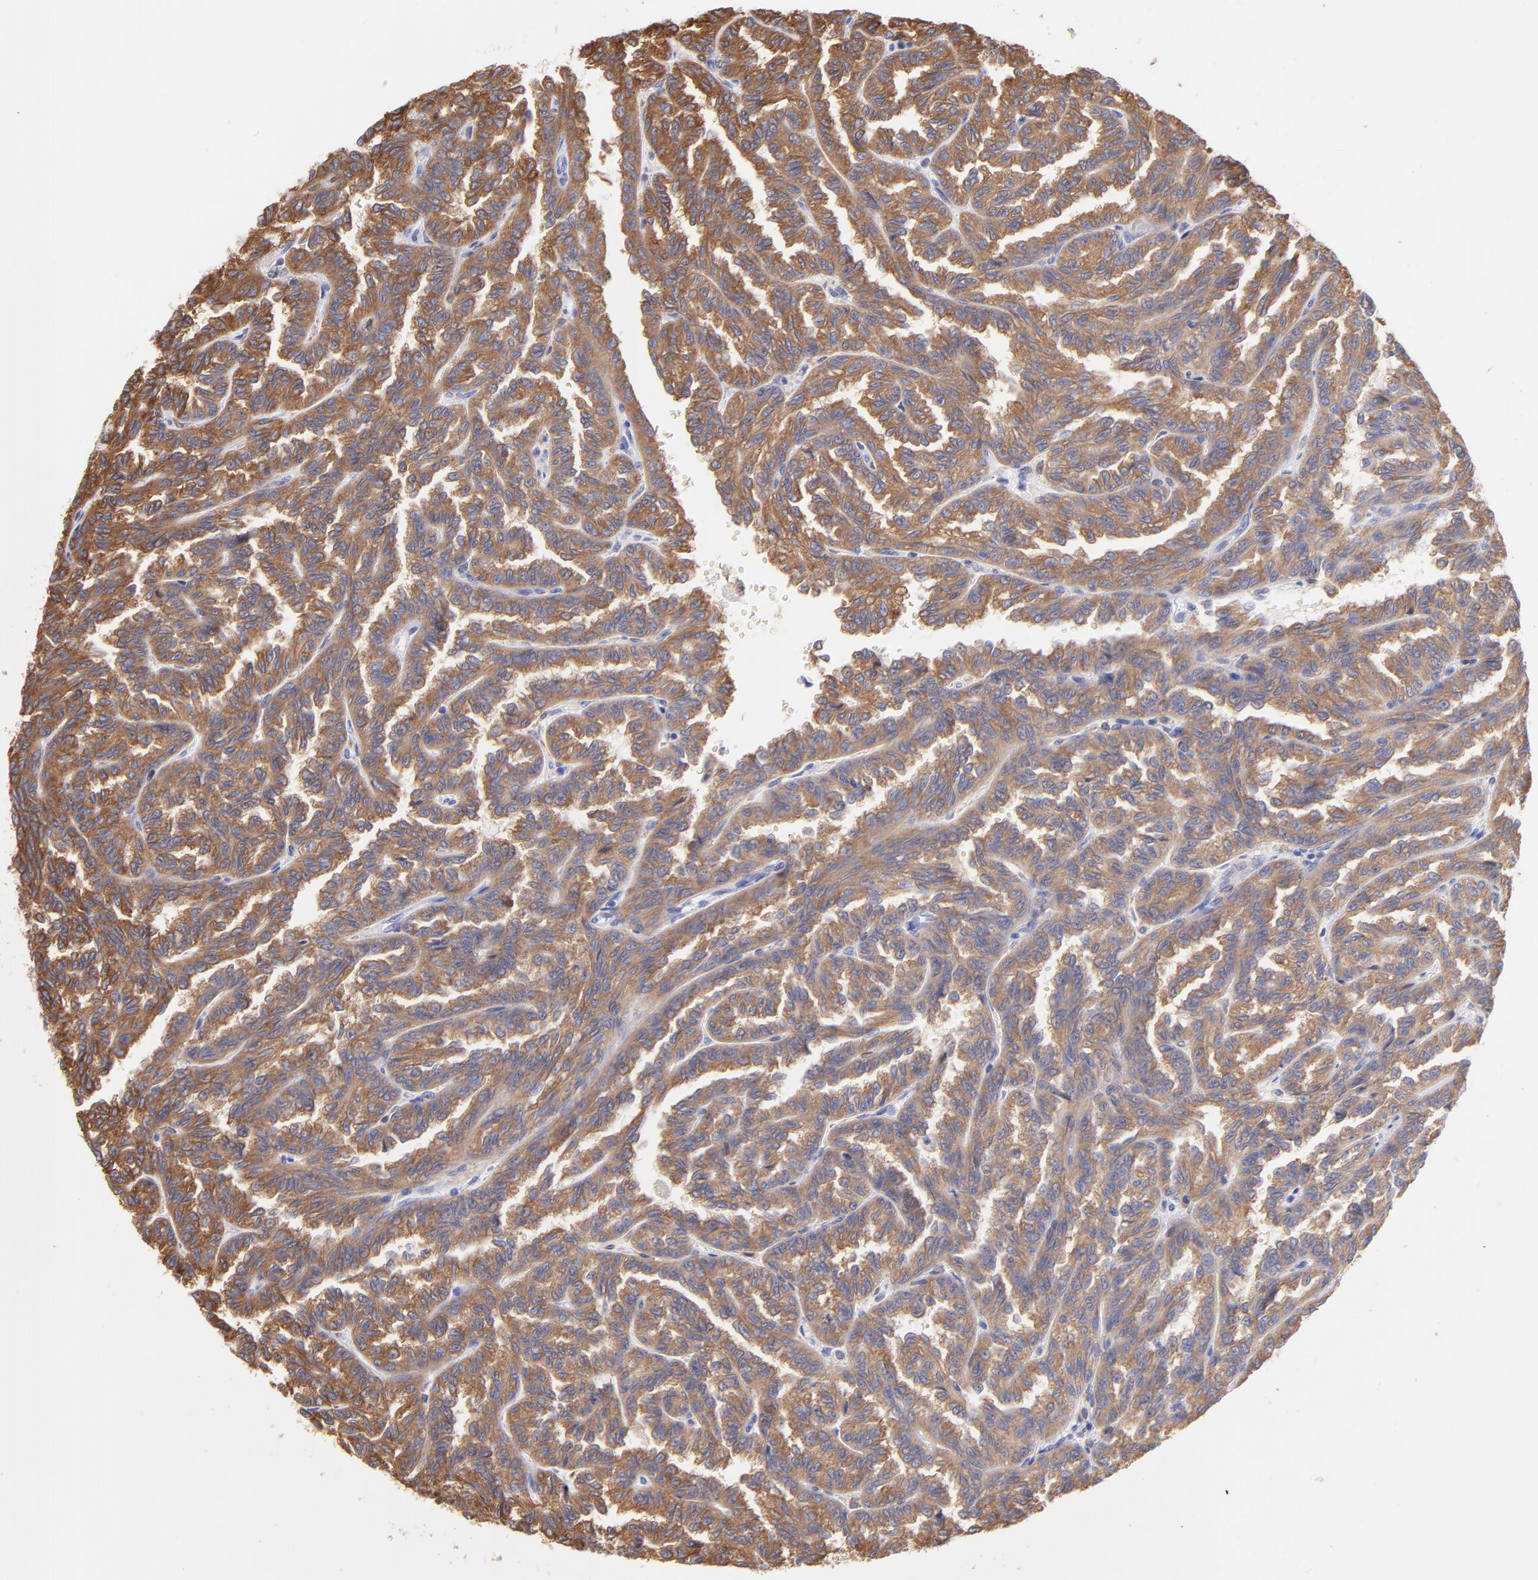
{"staining": {"intensity": "moderate", "quantity": ">75%", "location": "cytoplasmic/membranous"}, "tissue": "renal cancer", "cell_type": "Tumor cells", "image_type": "cancer", "snomed": [{"axis": "morphology", "description": "Inflammation, NOS"}, {"axis": "morphology", "description": "Adenocarcinoma, NOS"}, {"axis": "topography", "description": "Kidney"}], "caption": "Brown immunohistochemical staining in human renal cancer demonstrates moderate cytoplasmic/membranous staining in approximately >75% of tumor cells. (brown staining indicates protein expression, while blue staining denotes nuclei).", "gene": "PRKCA", "patient": {"sex": "male", "age": 68}}